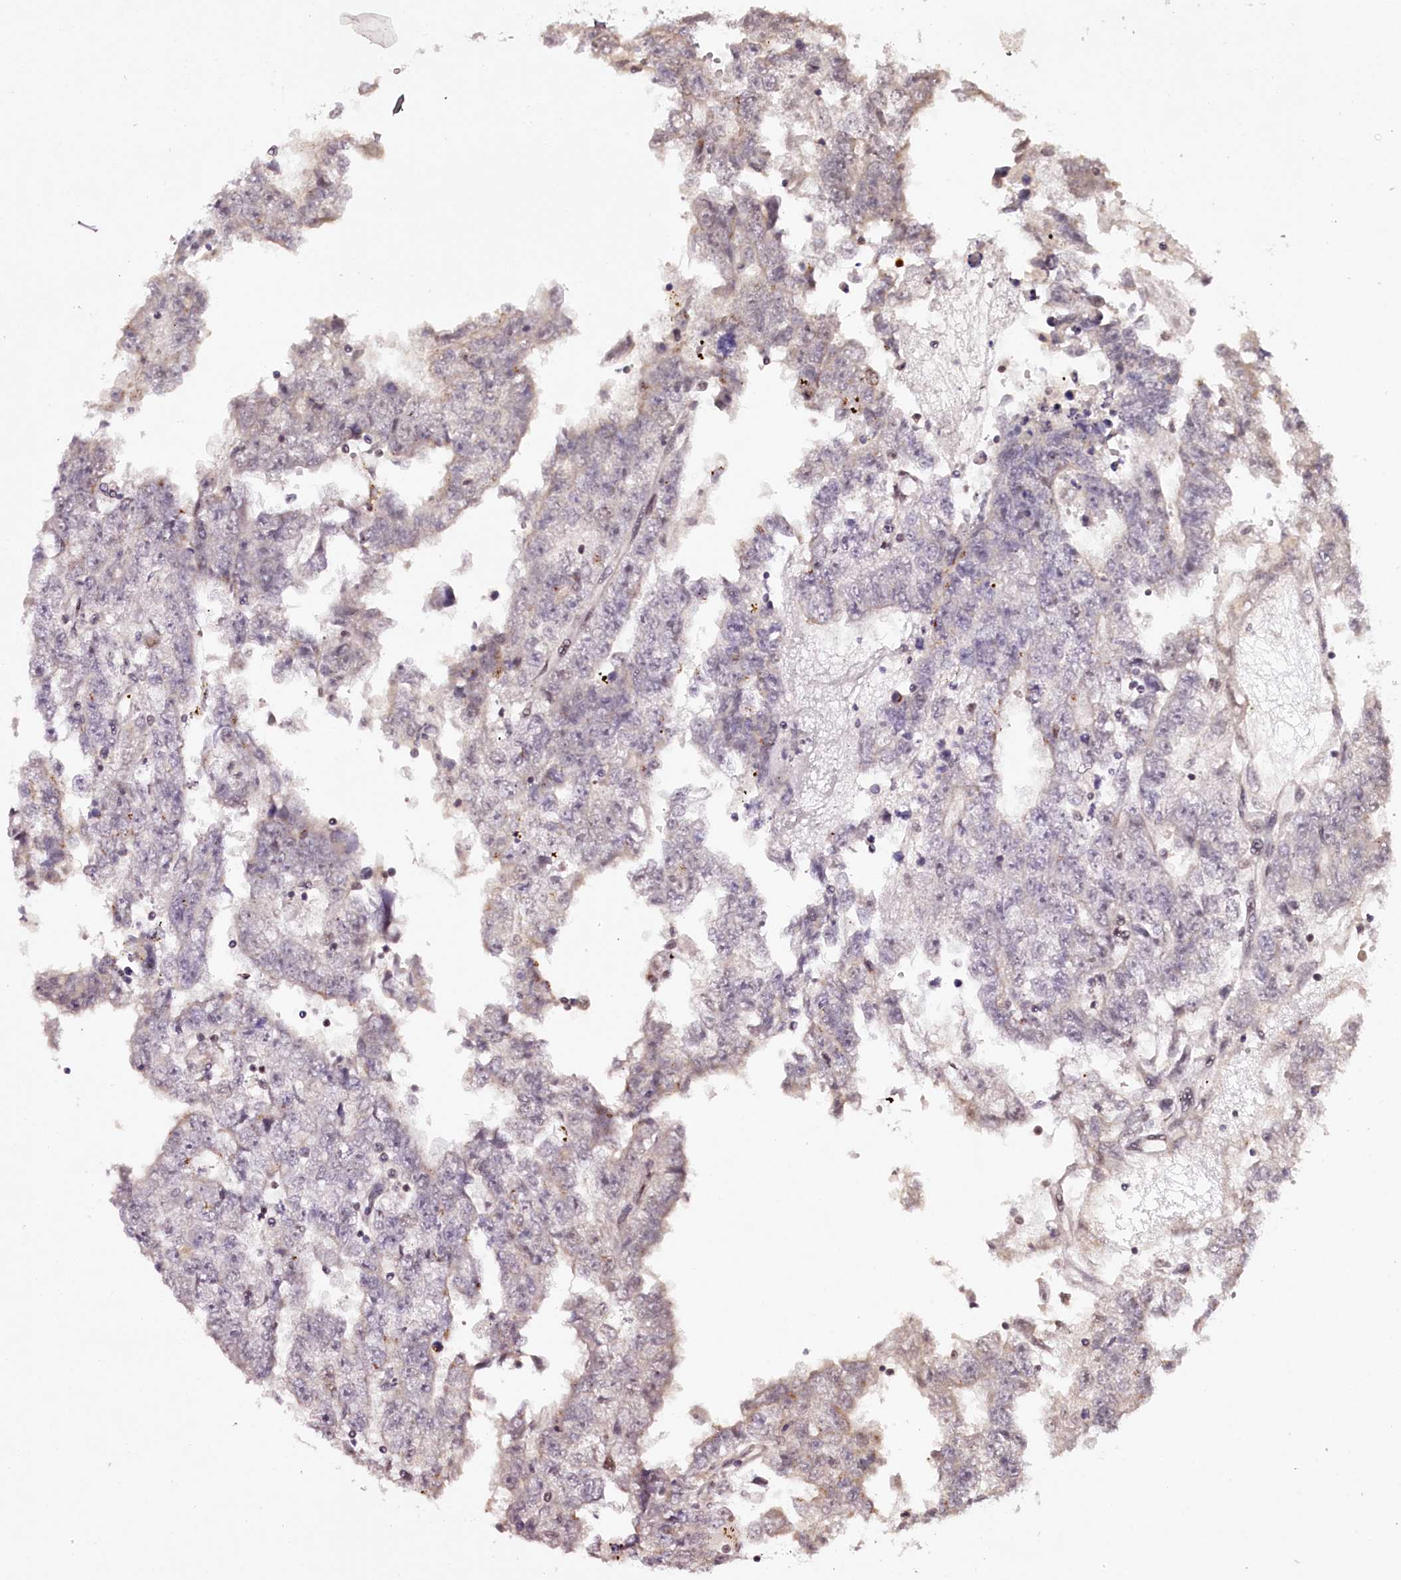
{"staining": {"intensity": "negative", "quantity": "none", "location": "none"}, "tissue": "testis cancer", "cell_type": "Tumor cells", "image_type": "cancer", "snomed": [{"axis": "morphology", "description": "Carcinoma, Embryonal, NOS"}, {"axis": "topography", "description": "Testis"}], "caption": "Immunohistochemical staining of testis embryonal carcinoma displays no significant staining in tumor cells.", "gene": "TTC33", "patient": {"sex": "male", "age": 25}}